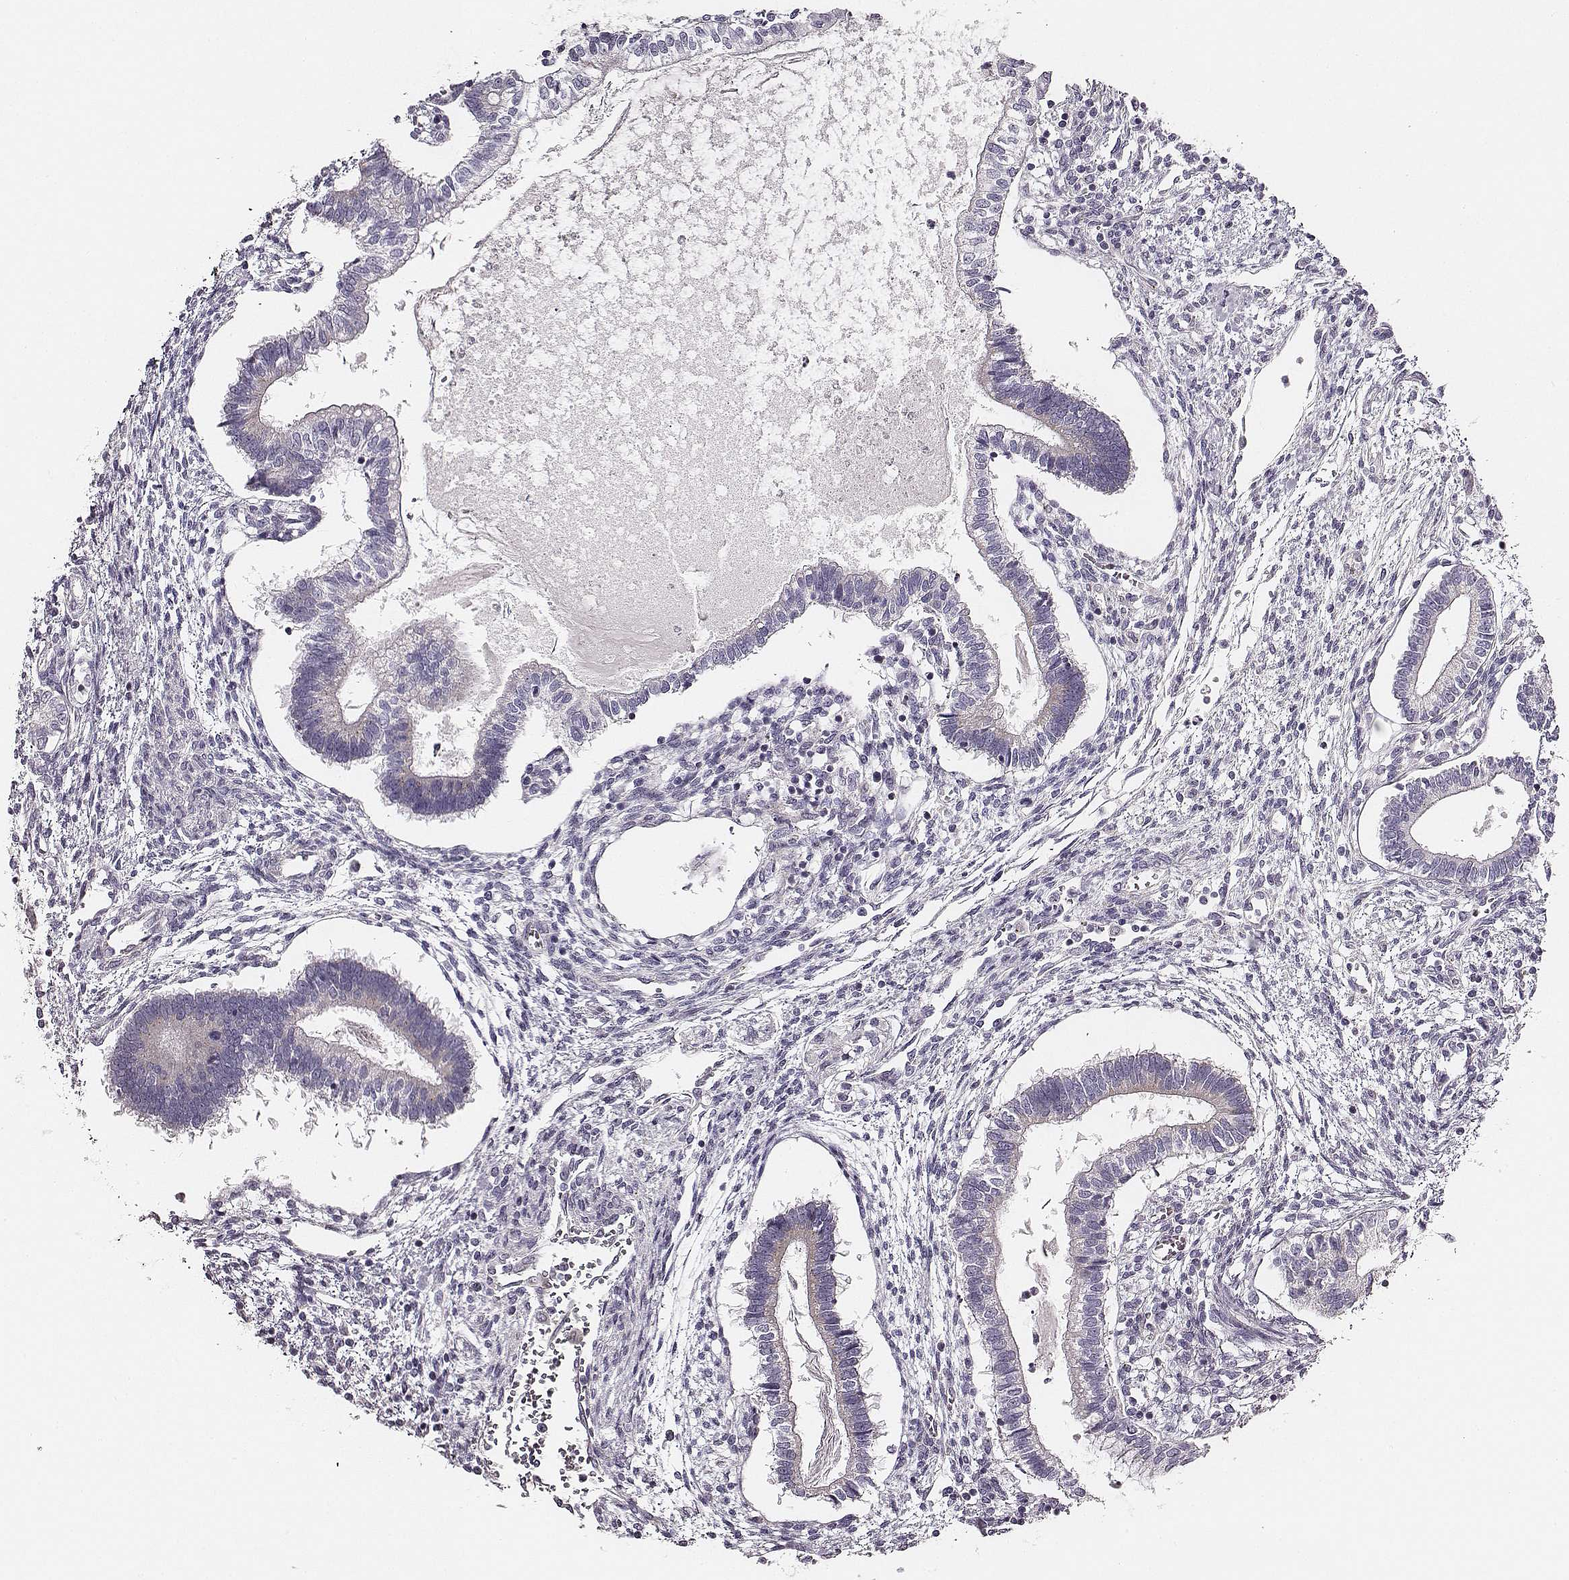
{"staining": {"intensity": "negative", "quantity": "none", "location": "none"}, "tissue": "testis cancer", "cell_type": "Tumor cells", "image_type": "cancer", "snomed": [{"axis": "morphology", "description": "Carcinoma, Embryonal, NOS"}, {"axis": "topography", "description": "Testis"}], "caption": "Testis cancer (embryonal carcinoma) was stained to show a protein in brown. There is no significant positivity in tumor cells. The staining was performed using DAB to visualize the protein expression in brown, while the nuclei were stained in blue with hematoxylin (Magnification: 20x).", "gene": "UBL4B", "patient": {"sex": "male", "age": 37}}